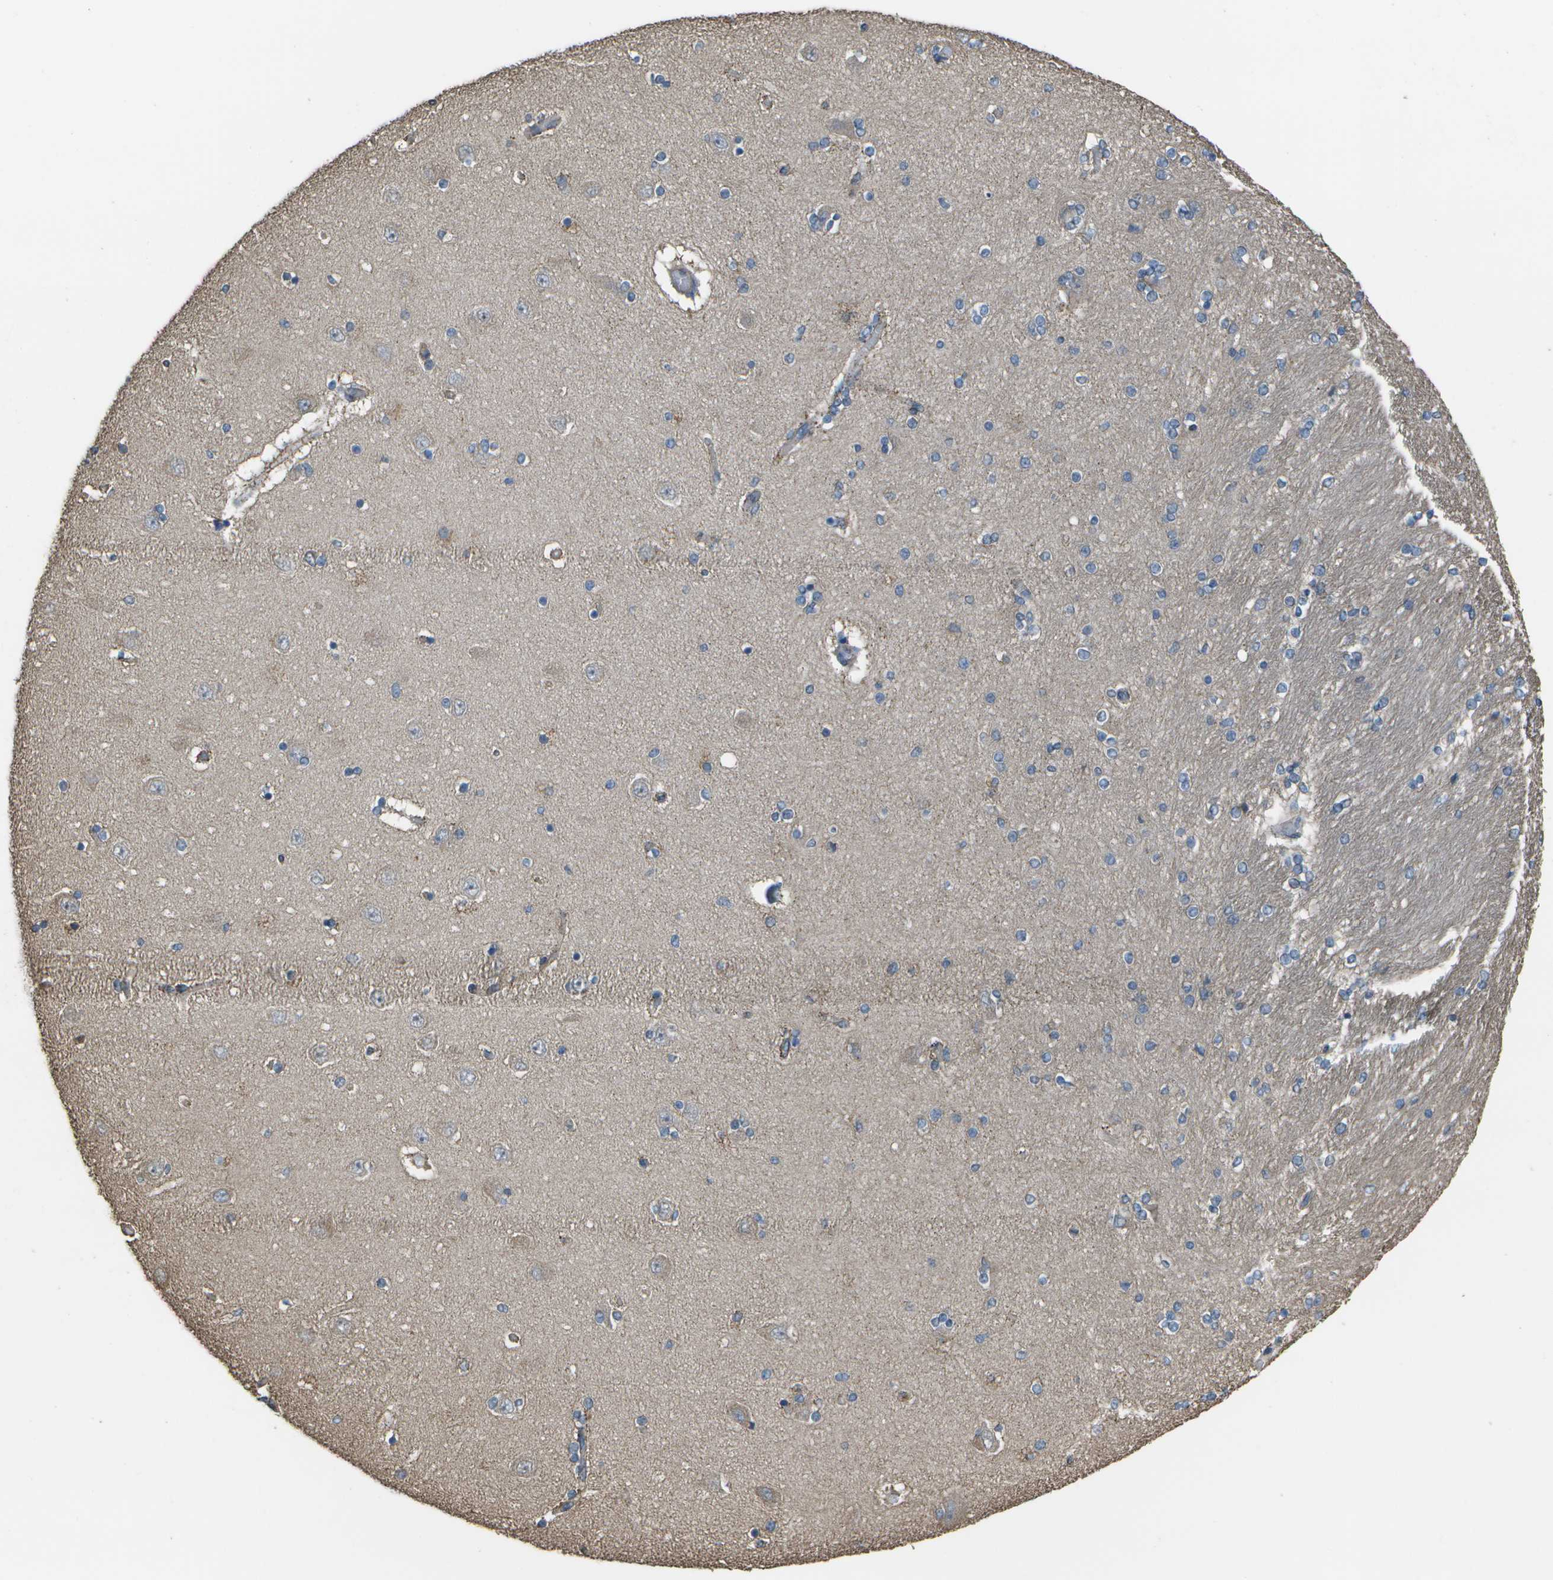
{"staining": {"intensity": "weak", "quantity": "<25%", "location": "cytoplasmic/membranous"}, "tissue": "hippocampus", "cell_type": "Glial cells", "image_type": "normal", "snomed": [{"axis": "morphology", "description": "Normal tissue, NOS"}, {"axis": "topography", "description": "Hippocampus"}], "caption": "A high-resolution micrograph shows immunohistochemistry (IHC) staining of unremarkable hippocampus, which reveals no significant positivity in glial cells. Nuclei are stained in blue.", "gene": "CLNS1A", "patient": {"sex": "female", "age": 54}}